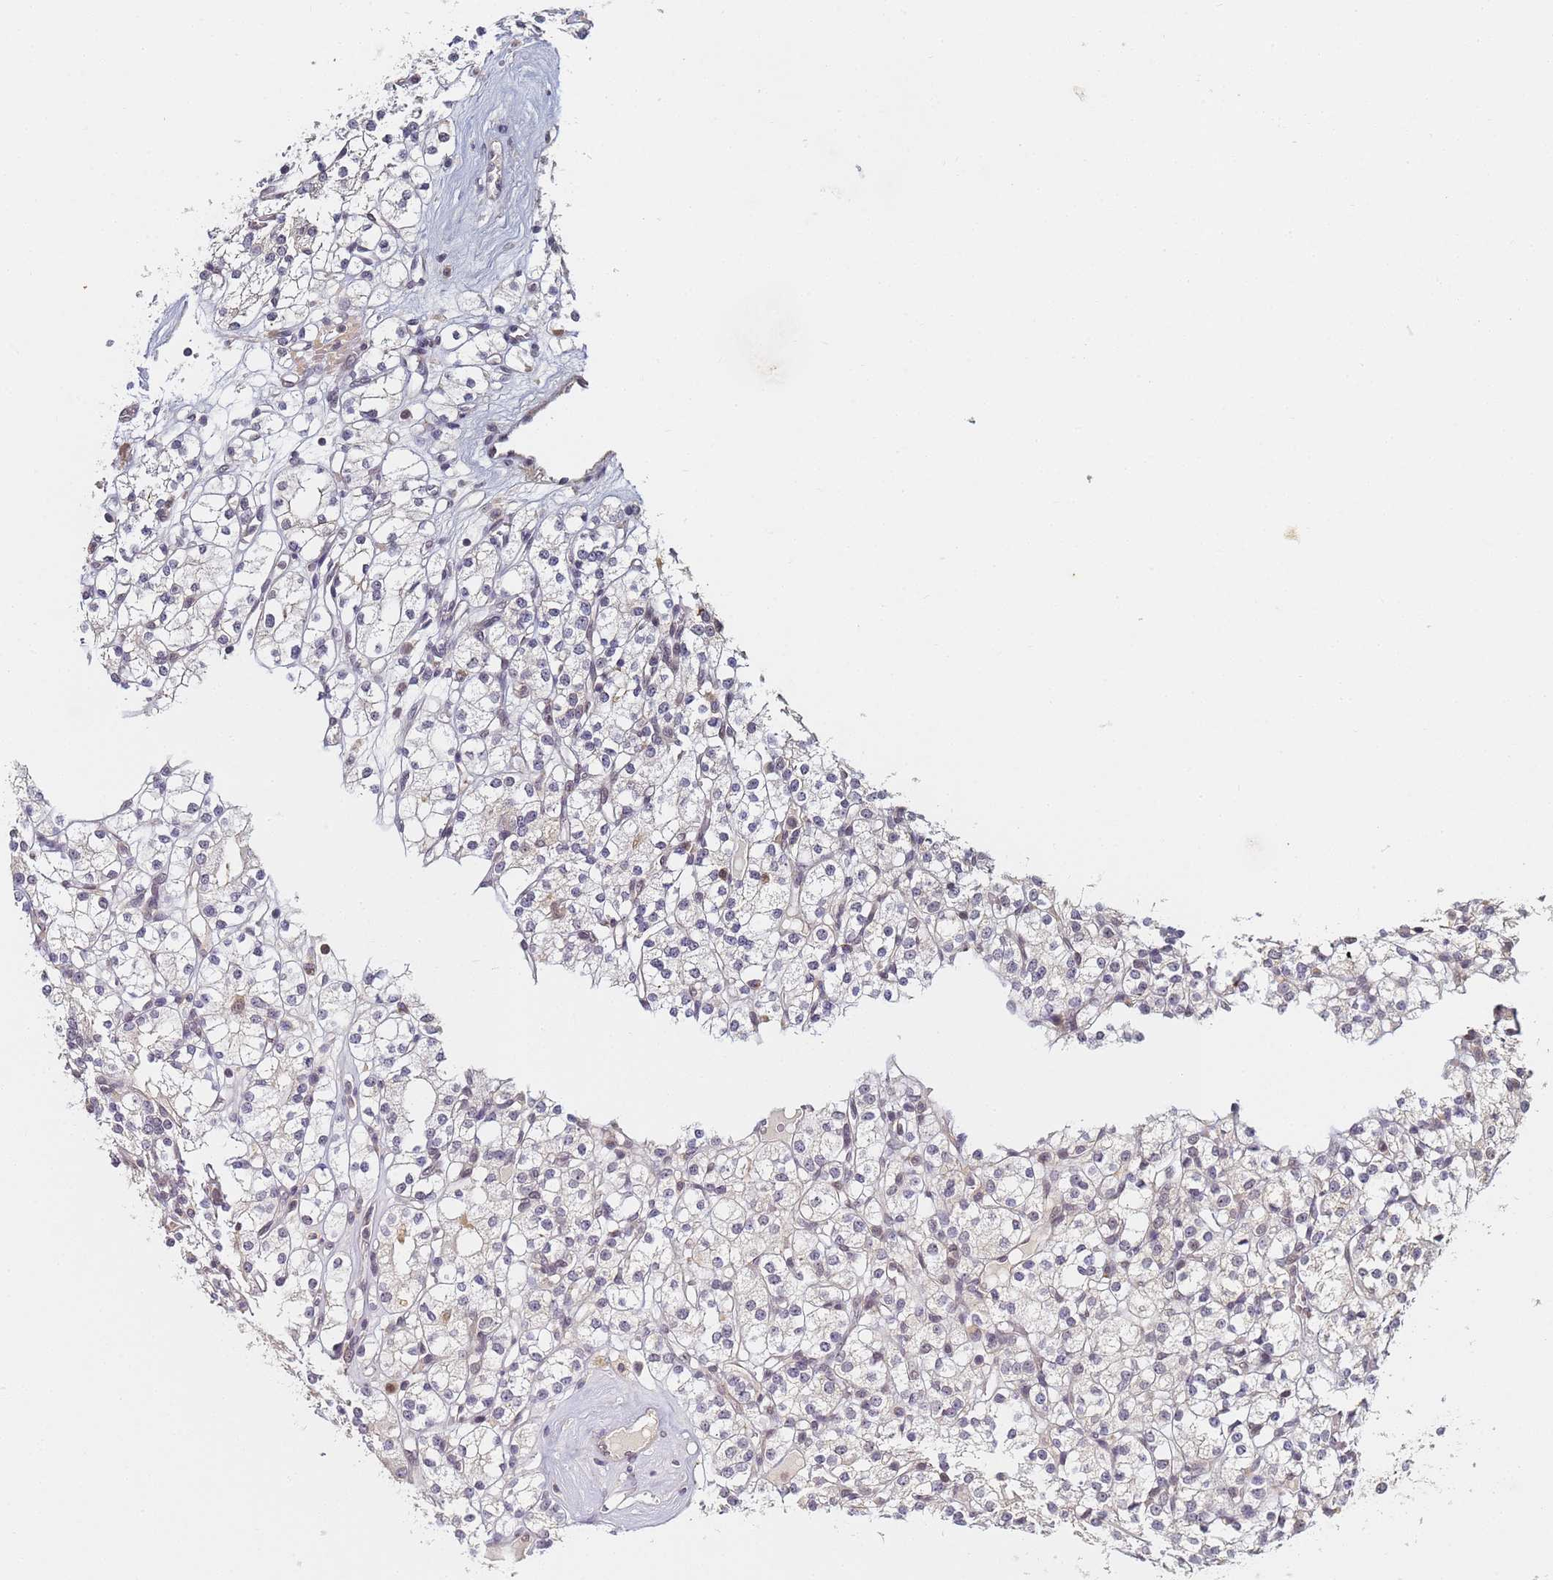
{"staining": {"intensity": "negative", "quantity": "none", "location": "none"}, "tissue": "renal cancer", "cell_type": "Tumor cells", "image_type": "cancer", "snomed": [{"axis": "morphology", "description": "Adenocarcinoma, NOS"}, {"axis": "topography", "description": "Kidney"}], "caption": "Adenocarcinoma (renal) stained for a protein using immunohistochemistry displays no positivity tumor cells.", "gene": "HMCES", "patient": {"sex": "male", "age": 77}}